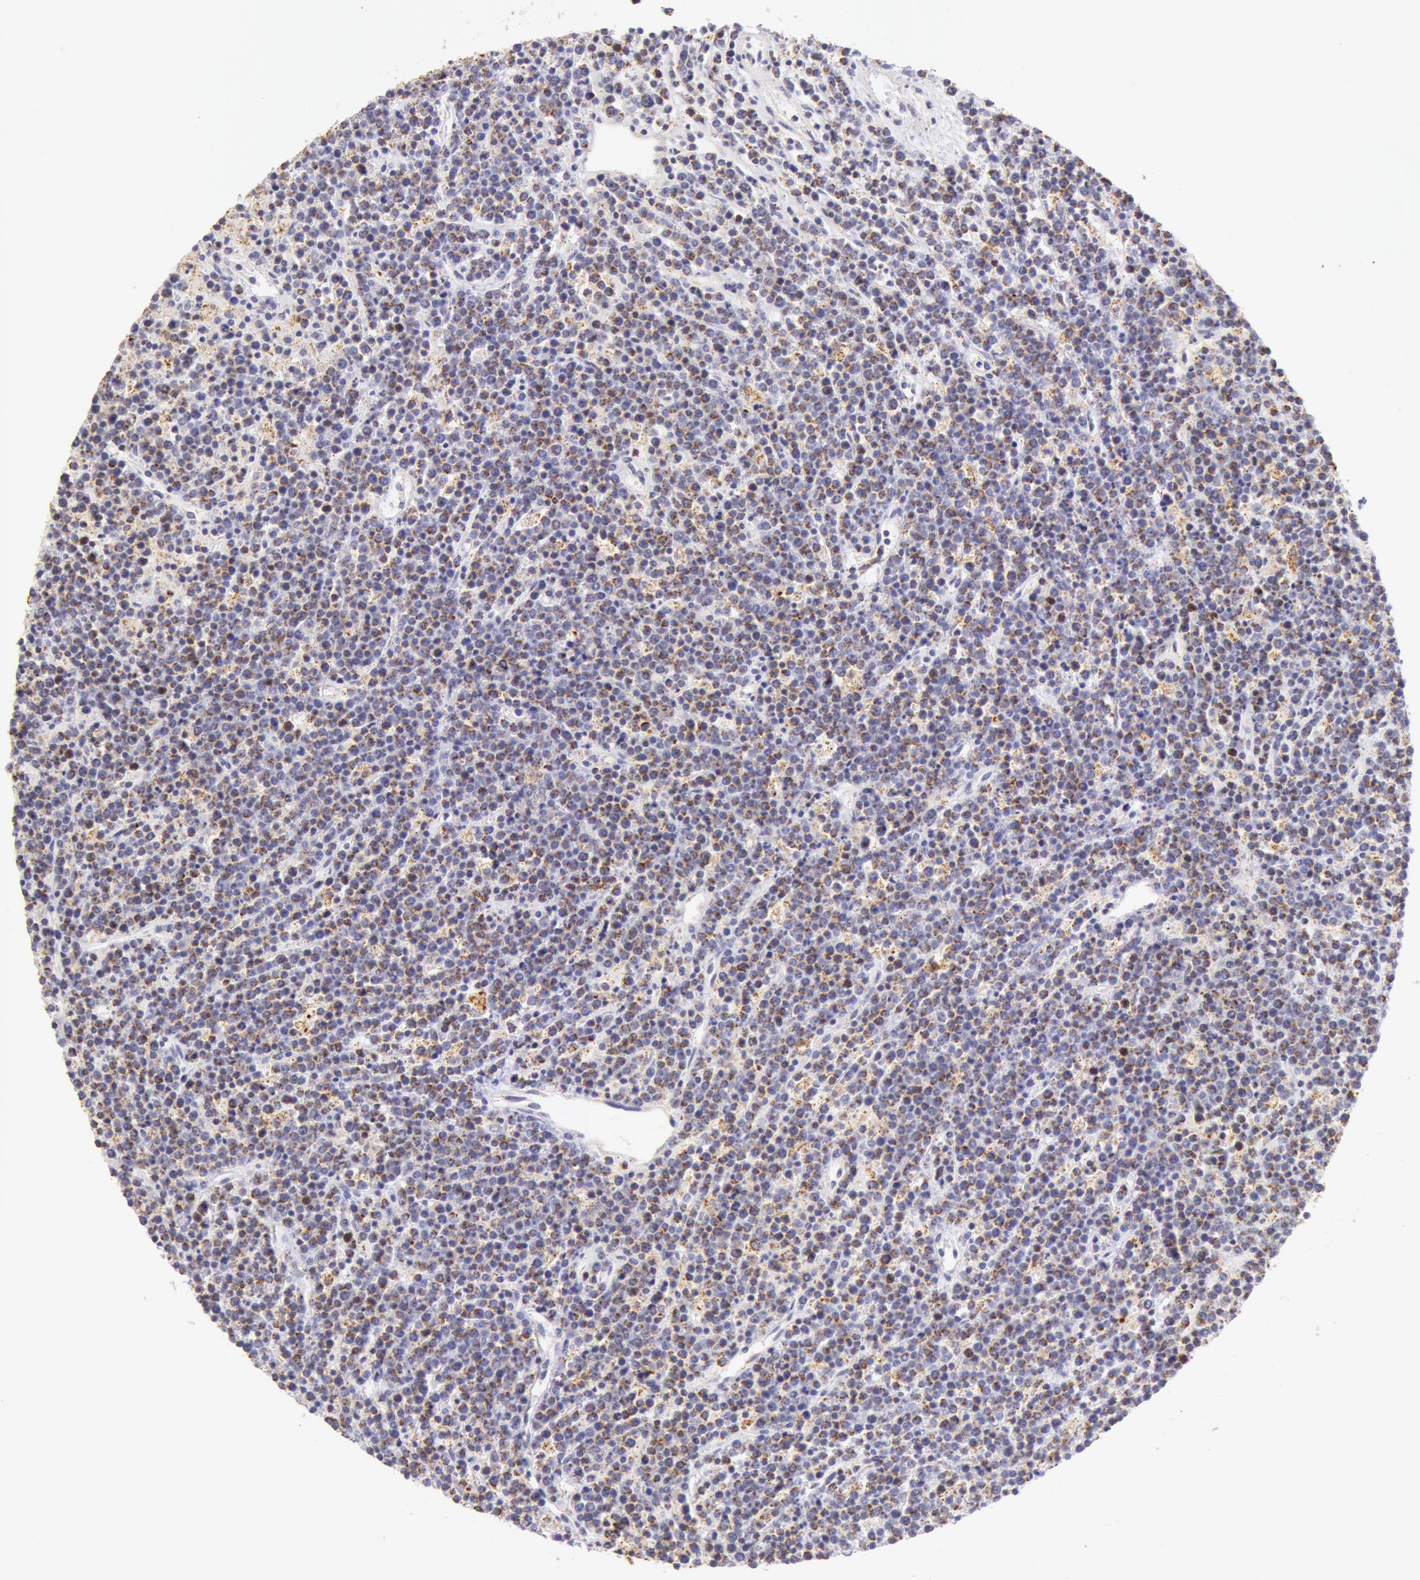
{"staining": {"intensity": "moderate", "quantity": "25%-75%", "location": "cytoplasmic/membranous"}, "tissue": "lymphoma", "cell_type": "Tumor cells", "image_type": "cancer", "snomed": [{"axis": "morphology", "description": "Malignant lymphoma, non-Hodgkin's type, High grade"}, {"axis": "topography", "description": "Ovary"}], "caption": "Immunohistochemical staining of human malignant lymphoma, non-Hodgkin's type (high-grade) displays moderate cytoplasmic/membranous protein positivity in about 25%-75% of tumor cells.", "gene": "ATP5F1B", "patient": {"sex": "female", "age": 56}}